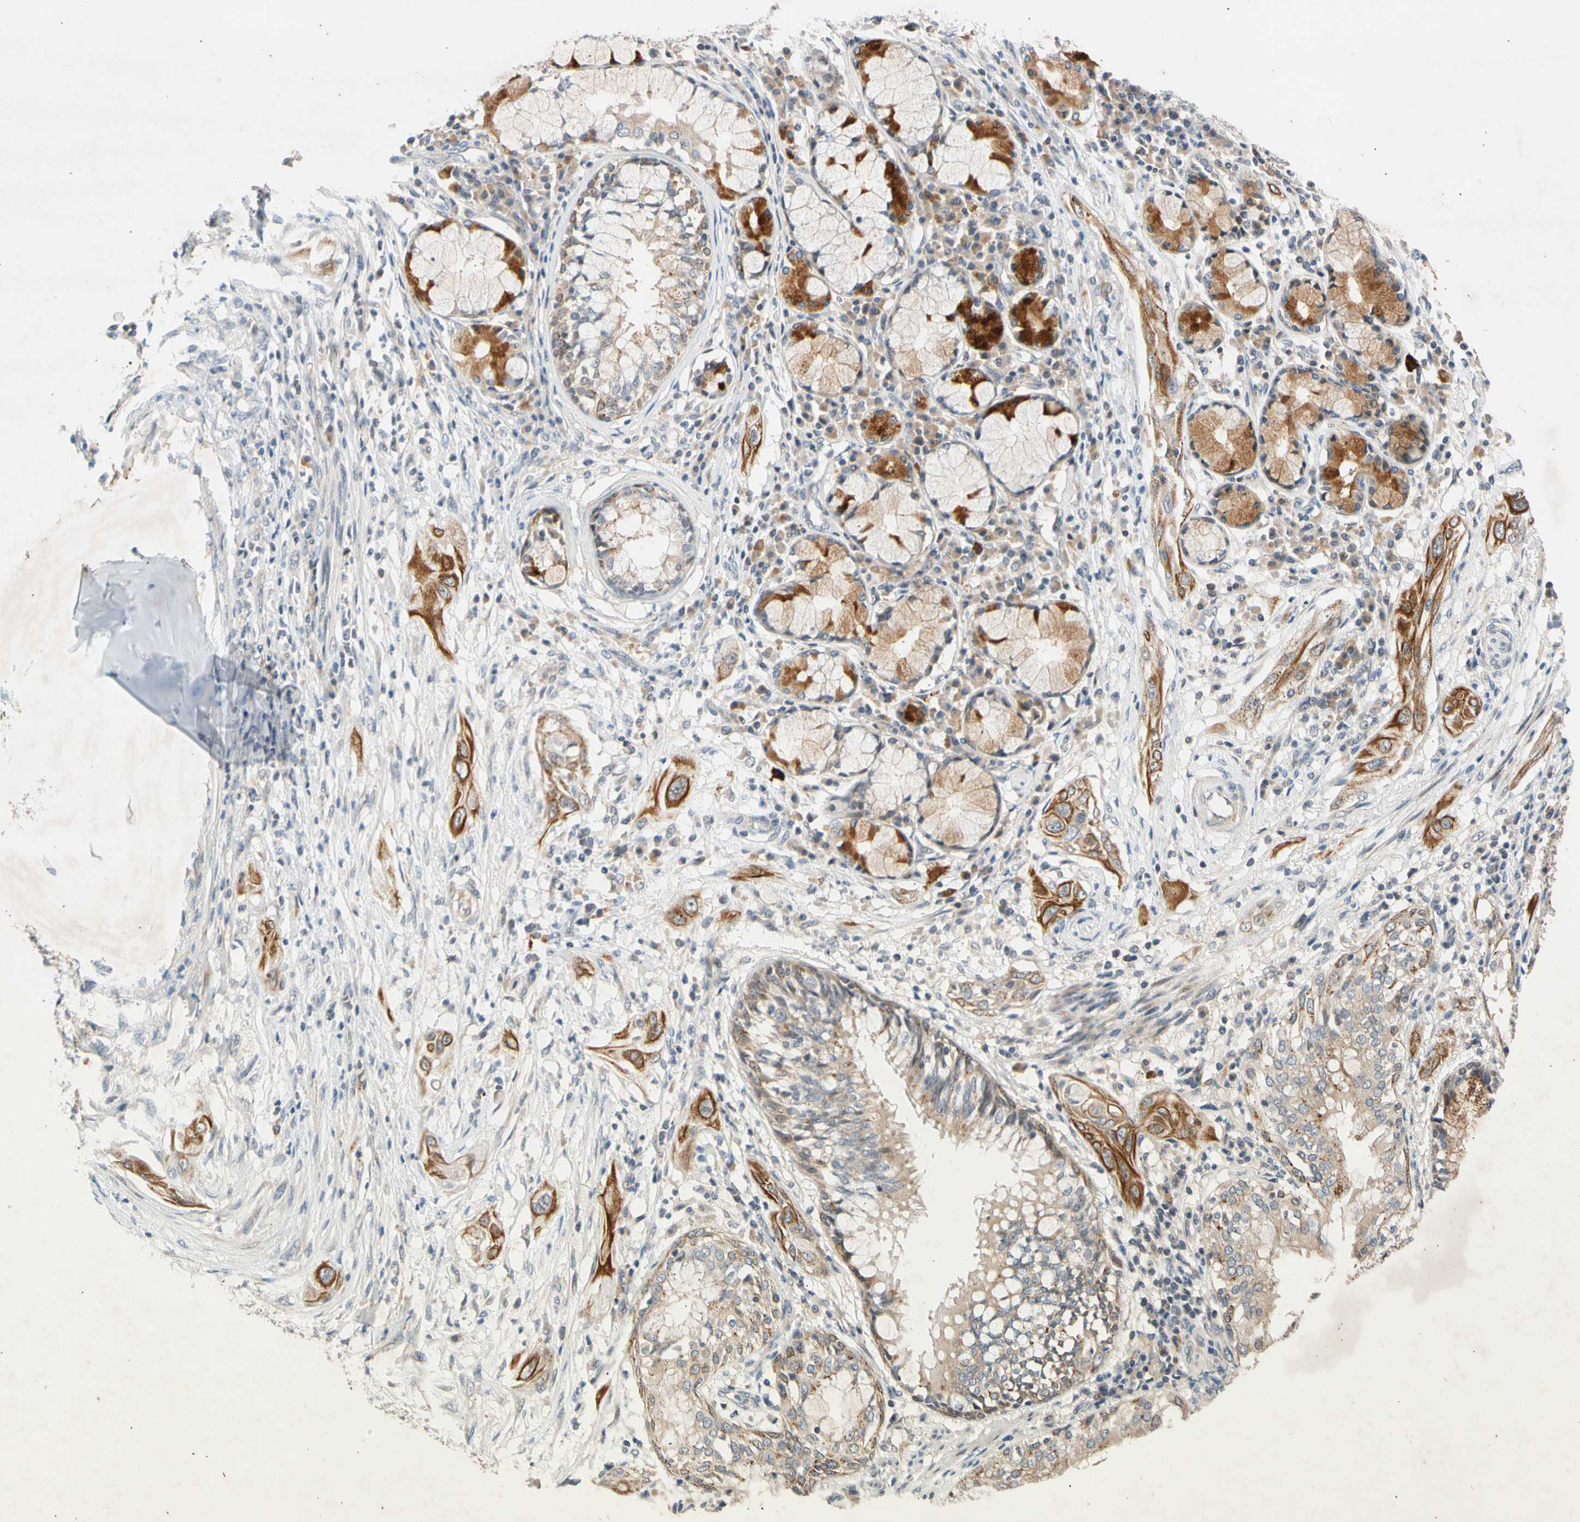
{"staining": {"intensity": "strong", "quantity": ">75%", "location": "cytoplasmic/membranous"}, "tissue": "lung cancer", "cell_type": "Tumor cells", "image_type": "cancer", "snomed": [{"axis": "morphology", "description": "Squamous cell carcinoma, NOS"}, {"axis": "topography", "description": "Lung"}], "caption": "High-power microscopy captured an immunohistochemistry micrograph of lung squamous cell carcinoma, revealing strong cytoplasmic/membranous expression in approximately >75% of tumor cells. Ihc stains the protein in brown and the nuclei are stained blue.", "gene": "CNST", "patient": {"sex": "female", "age": 47}}